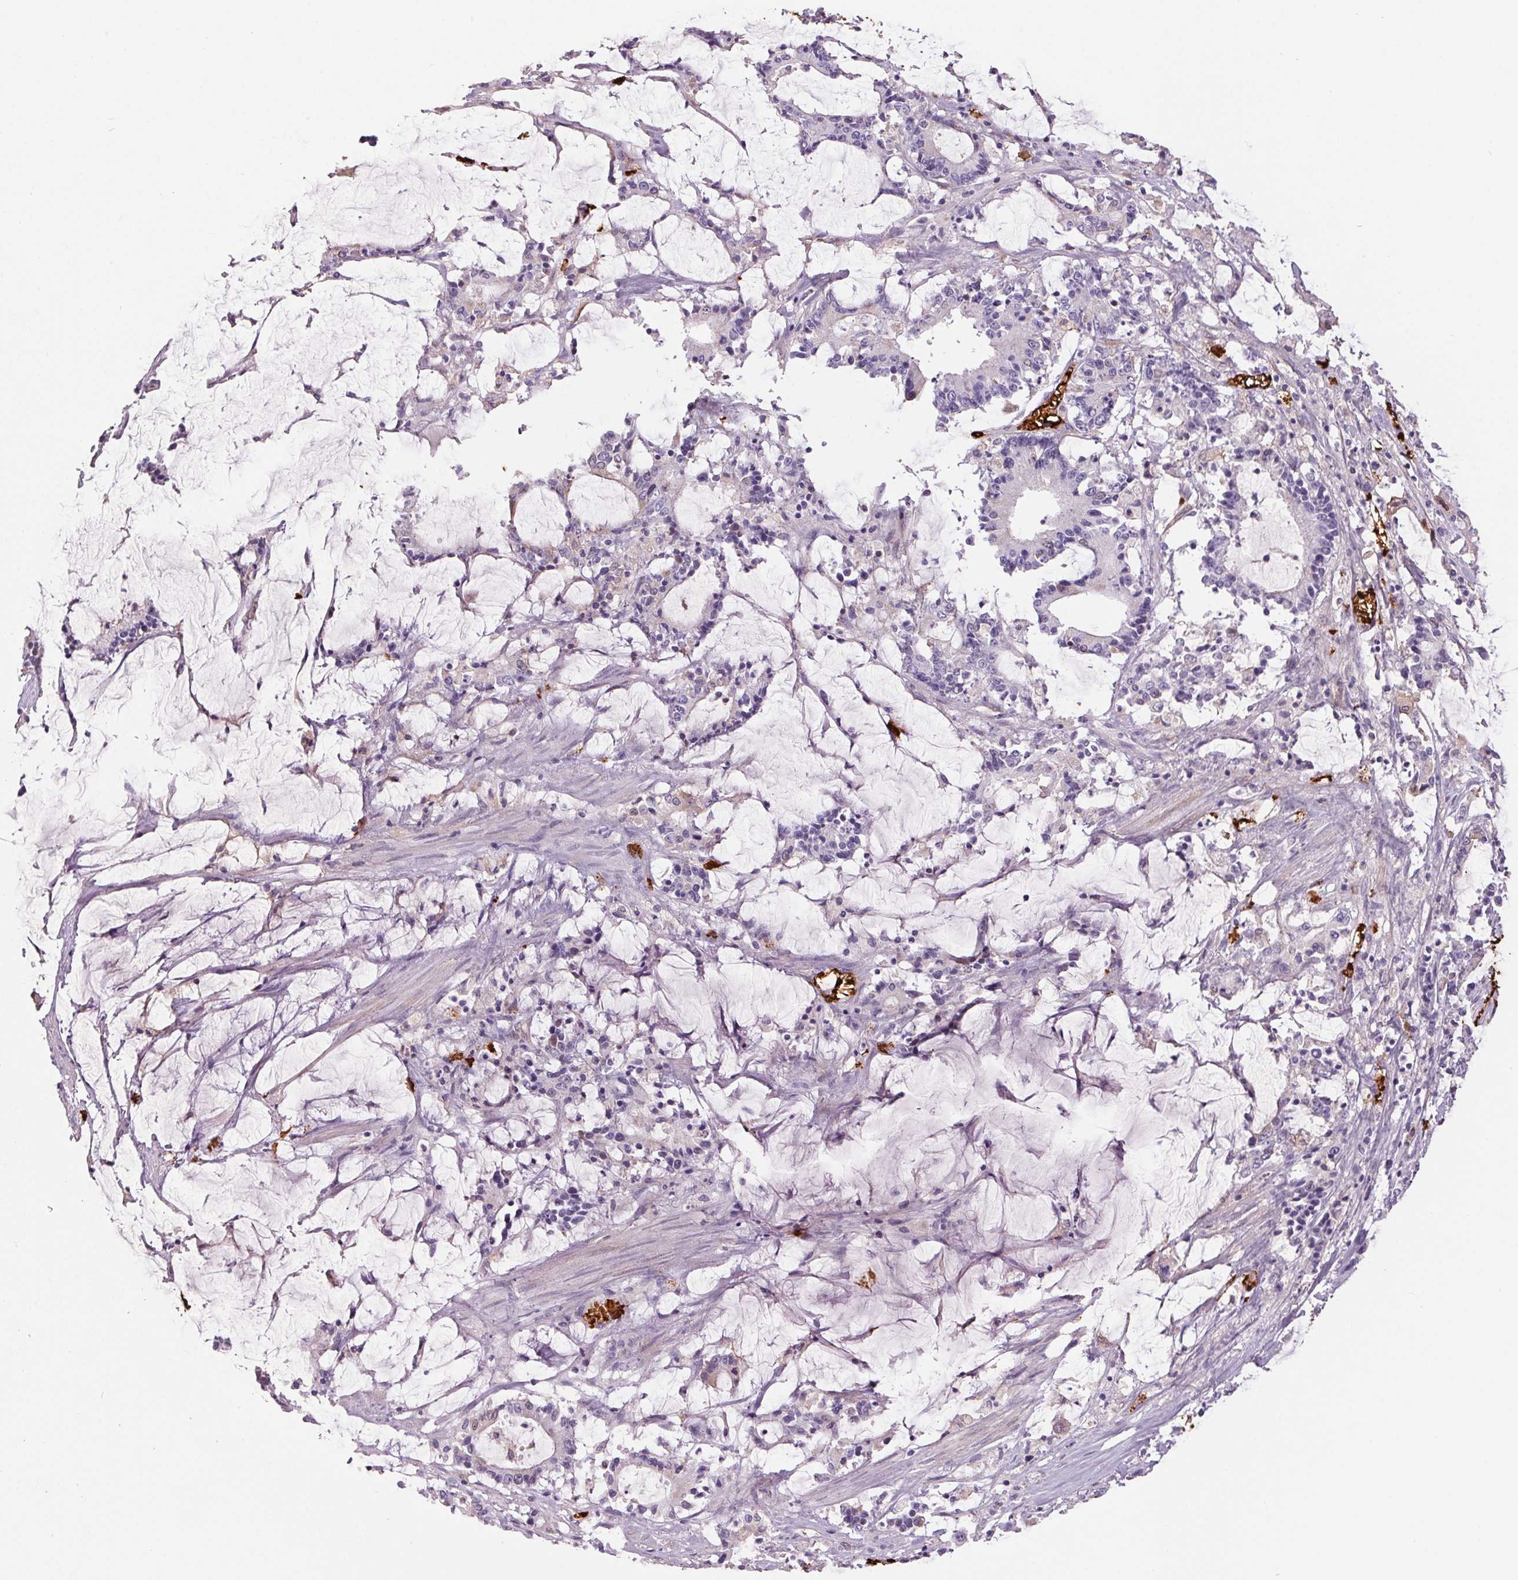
{"staining": {"intensity": "negative", "quantity": "none", "location": "none"}, "tissue": "stomach cancer", "cell_type": "Tumor cells", "image_type": "cancer", "snomed": [{"axis": "morphology", "description": "Adenocarcinoma, NOS"}, {"axis": "topography", "description": "Stomach, upper"}], "caption": "This histopathology image is of stomach cancer (adenocarcinoma) stained with IHC to label a protein in brown with the nuclei are counter-stained blue. There is no positivity in tumor cells. Nuclei are stained in blue.", "gene": "HBQ1", "patient": {"sex": "male", "age": 68}}